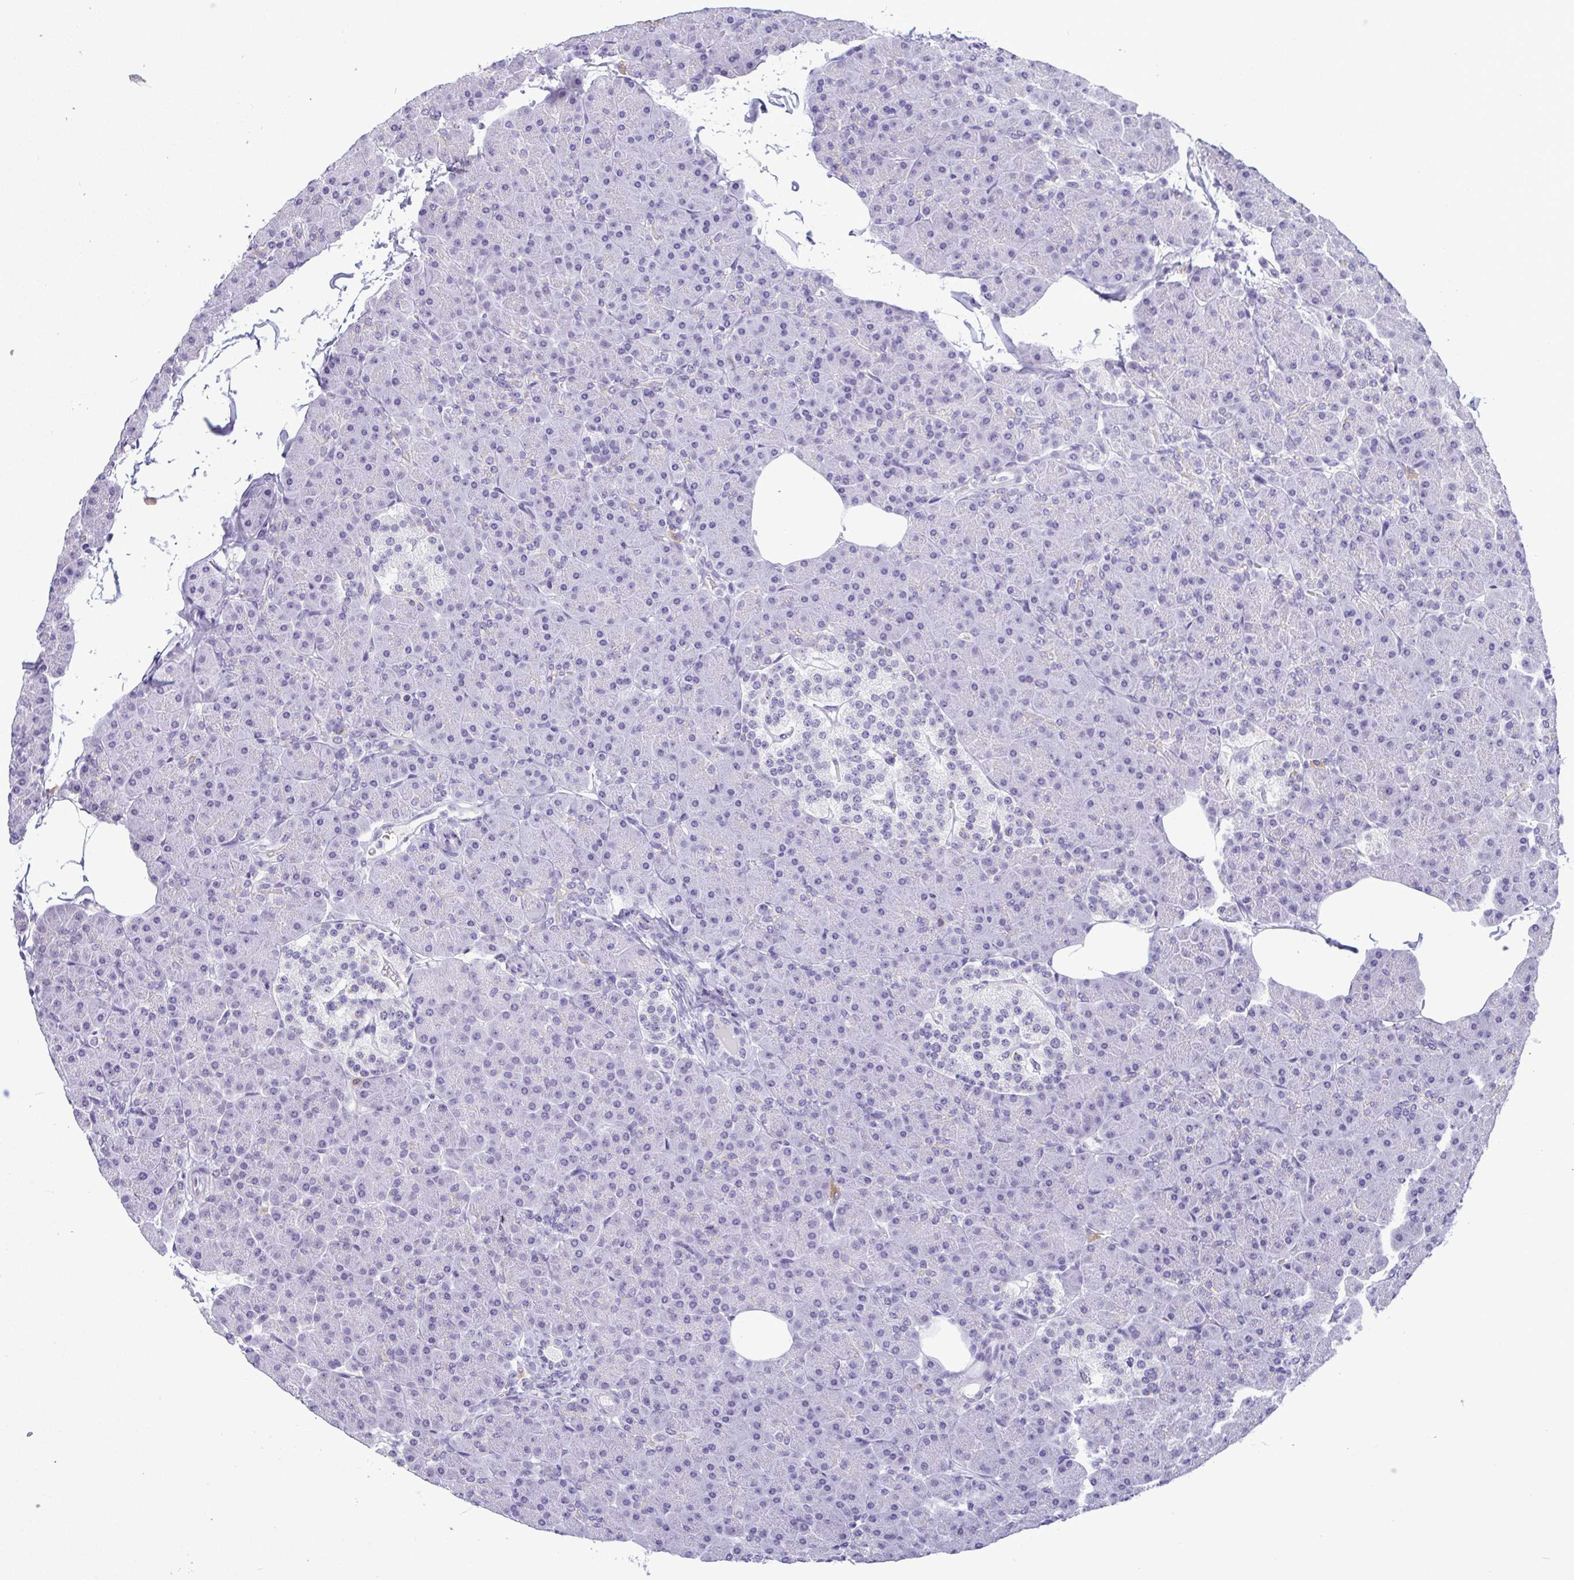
{"staining": {"intensity": "negative", "quantity": "none", "location": "none"}, "tissue": "pancreas", "cell_type": "Exocrine glandular cells", "image_type": "normal", "snomed": [{"axis": "morphology", "description": "Normal tissue, NOS"}, {"axis": "topography", "description": "Pancreas"}], "caption": "Pancreas was stained to show a protein in brown. There is no significant positivity in exocrine glandular cells. (DAB immunohistochemistry (IHC) with hematoxylin counter stain).", "gene": "YBX2", "patient": {"sex": "male", "age": 35}}